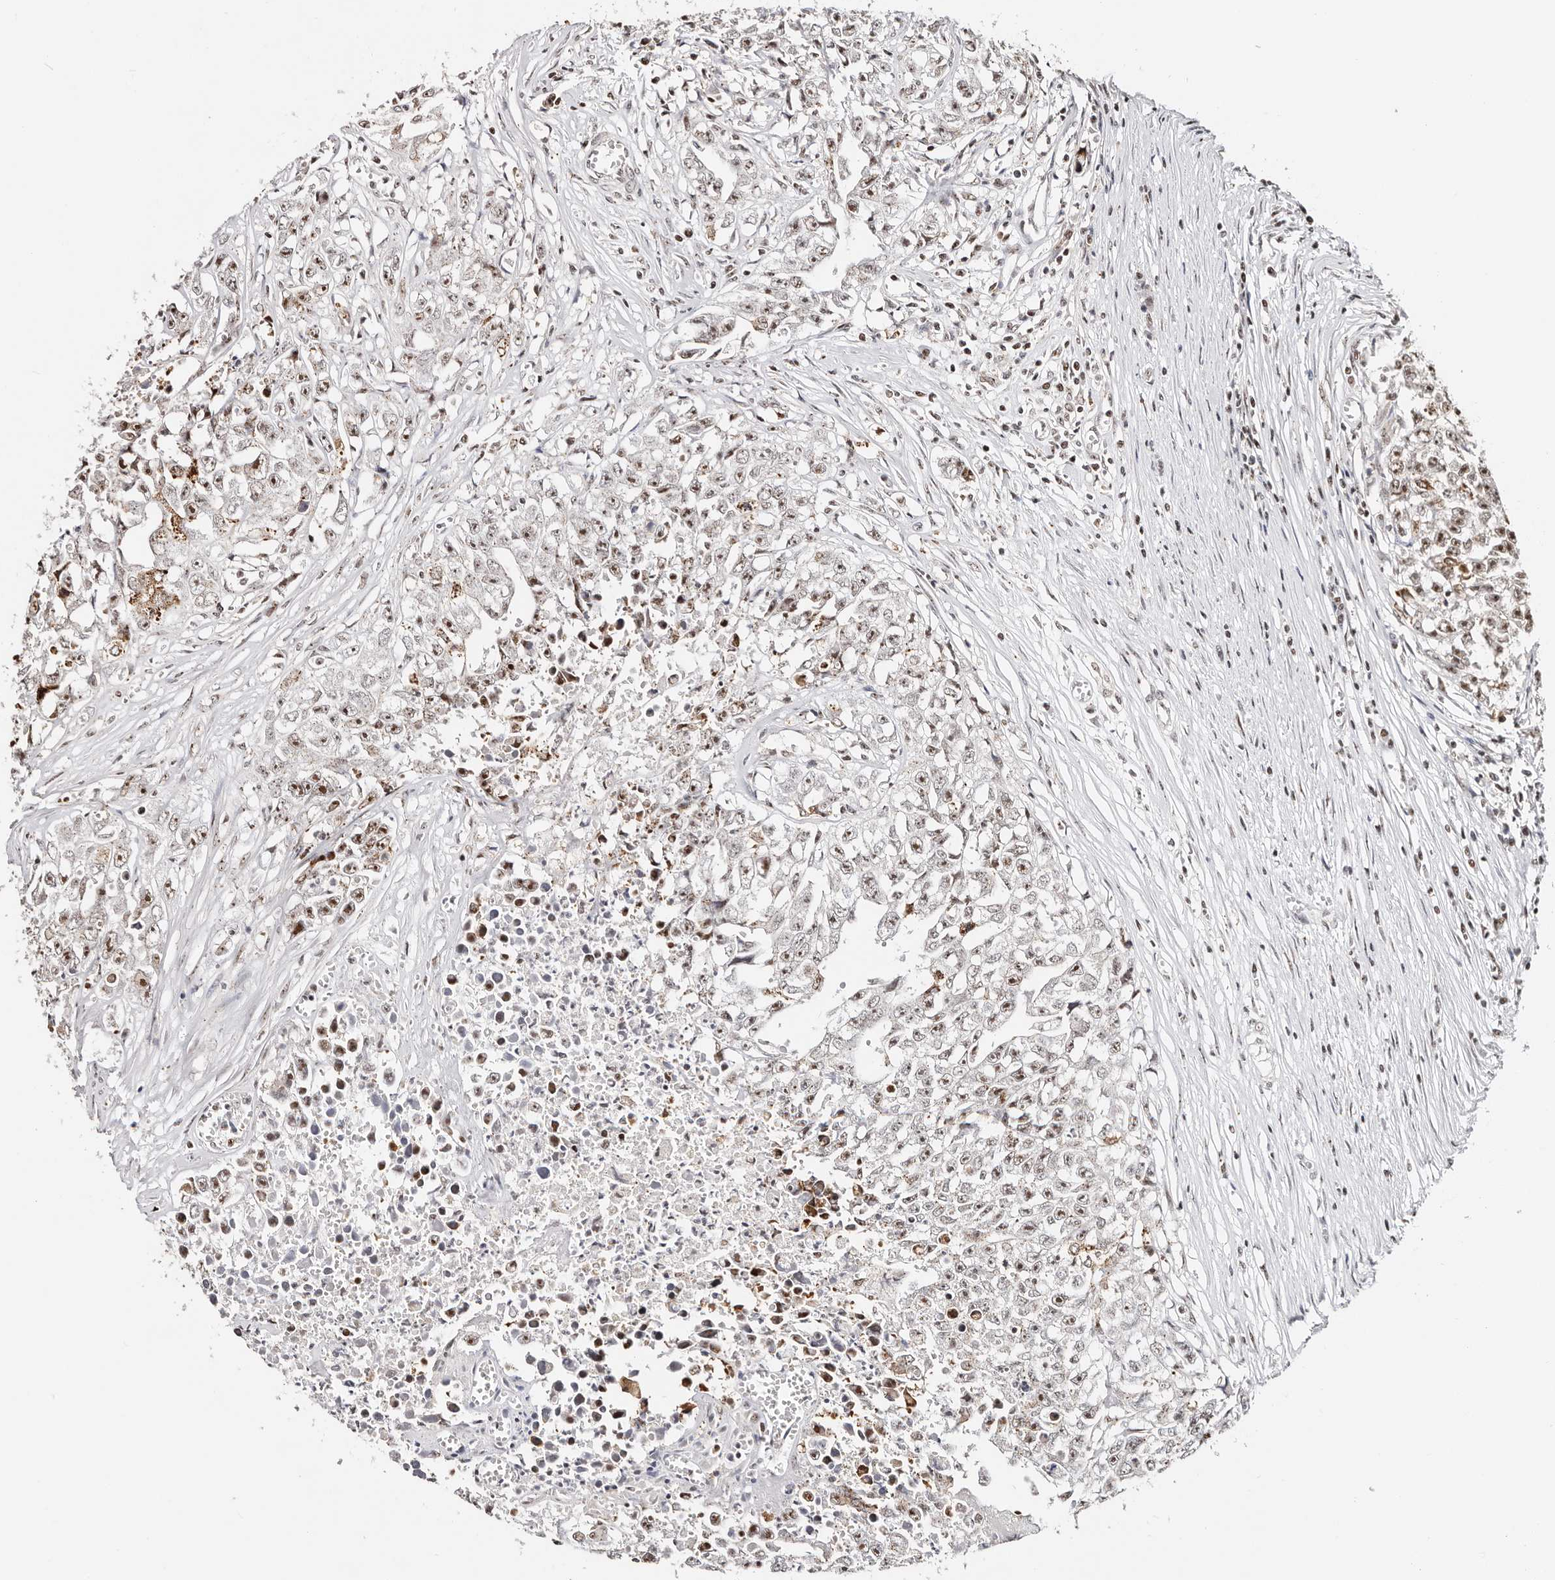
{"staining": {"intensity": "moderate", "quantity": "25%-75%", "location": "nuclear"}, "tissue": "testis cancer", "cell_type": "Tumor cells", "image_type": "cancer", "snomed": [{"axis": "morphology", "description": "Seminoma, NOS"}, {"axis": "morphology", "description": "Carcinoma, Embryonal, NOS"}, {"axis": "topography", "description": "Testis"}], "caption": "There is medium levels of moderate nuclear positivity in tumor cells of testis cancer (embryonal carcinoma), as demonstrated by immunohistochemical staining (brown color).", "gene": "IQGAP3", "patient": {"sex": "male", "age": 43}}